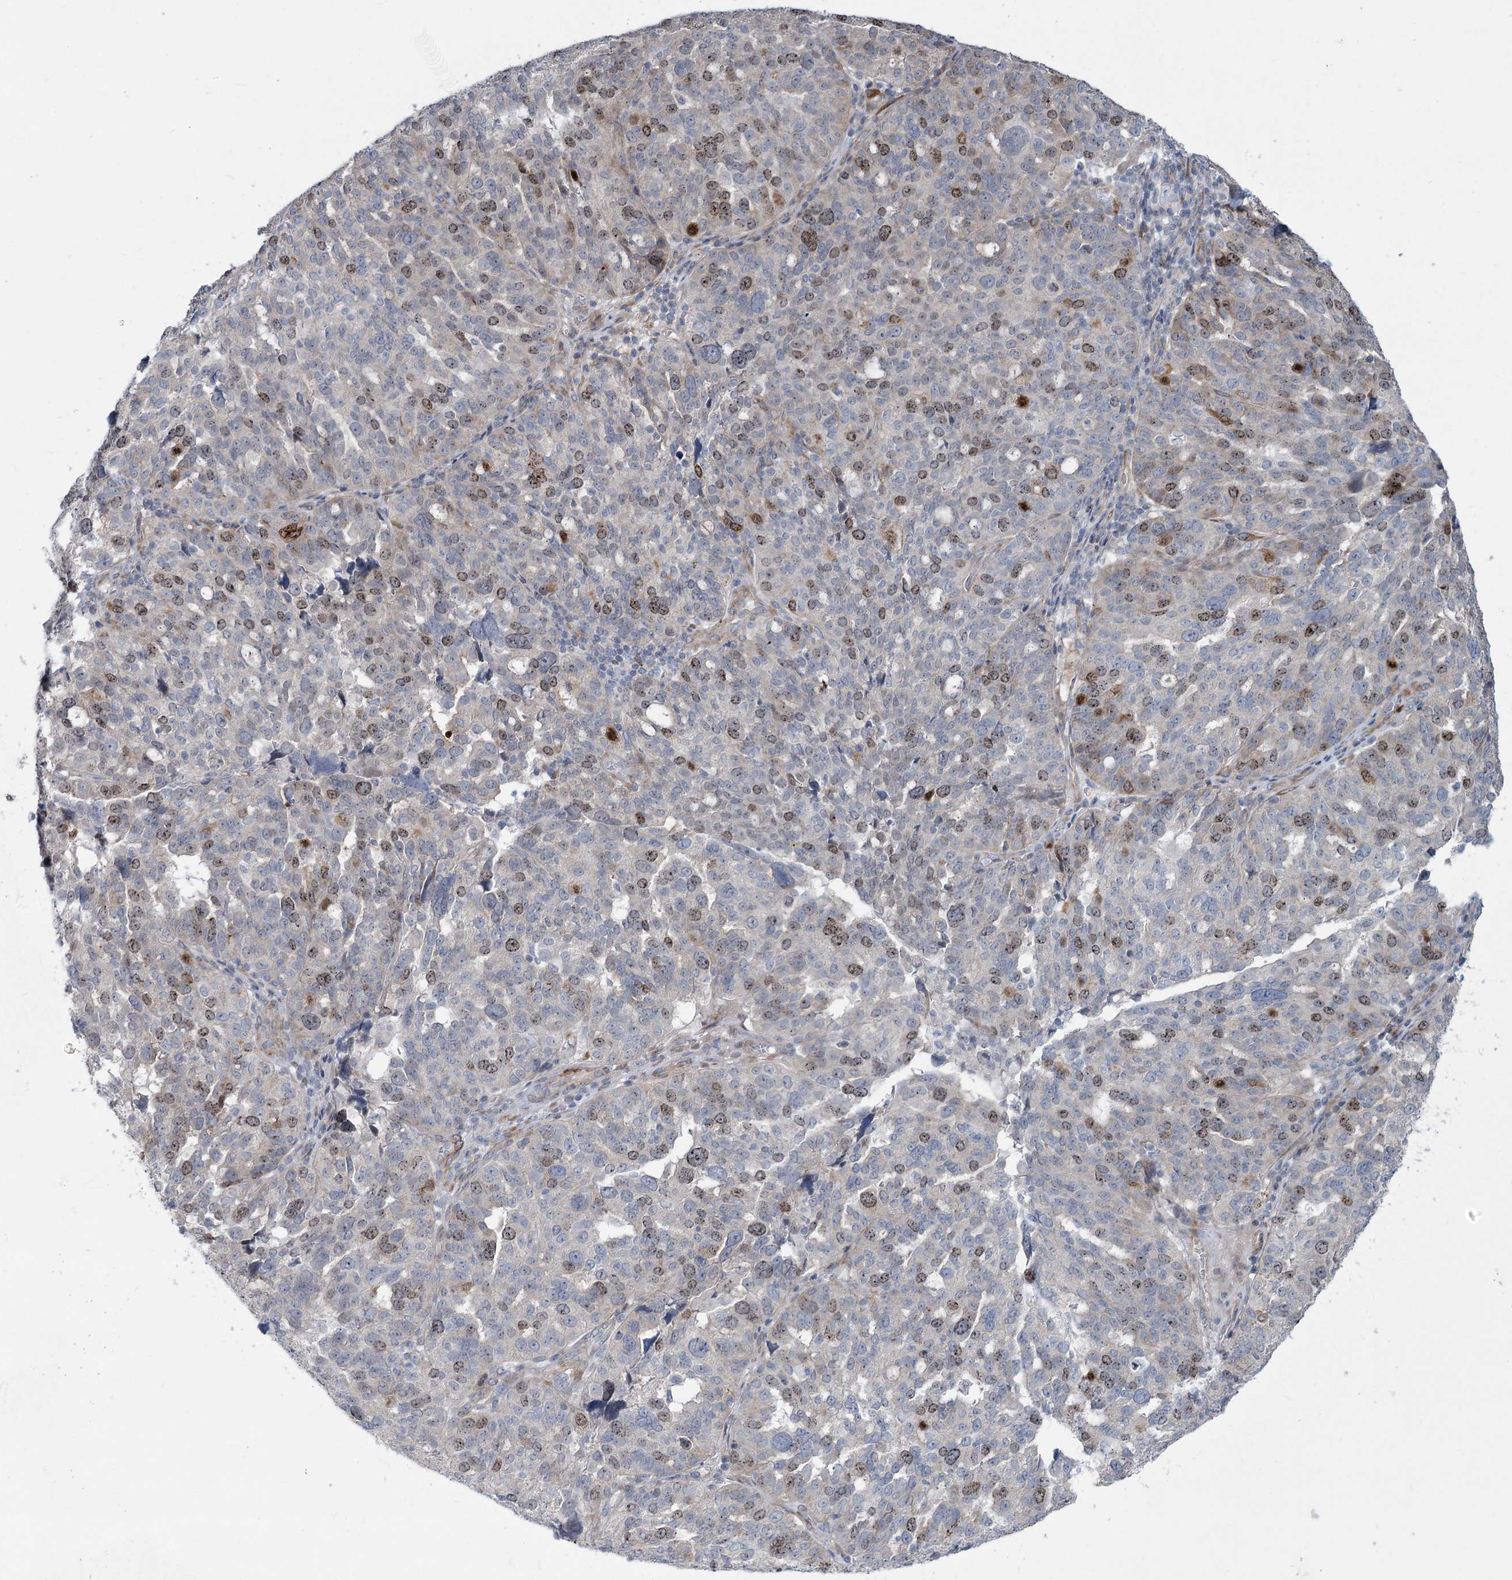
{"staining": {"intensity": "weak", "quantity": "25%-75%", "location": "nuclear"}, "tissue": "ovarian cancer", "cell_type": "Tumor cells", "image_type": "cancer", "snomed": [{"axis": "morphology", "description": "Cystadenocarcinoma, serous, NOS"}, {"axis": "topography", "description": "Ovary"}], "caption": "A low amount of weak nuclear positivity is present in approximately 25%-75% of tumor cells in serous cystadenocarcinoma (ovarian) tissue.", "gene": "ABITRAM", "patient": {"sex": "female", "age": 59}}